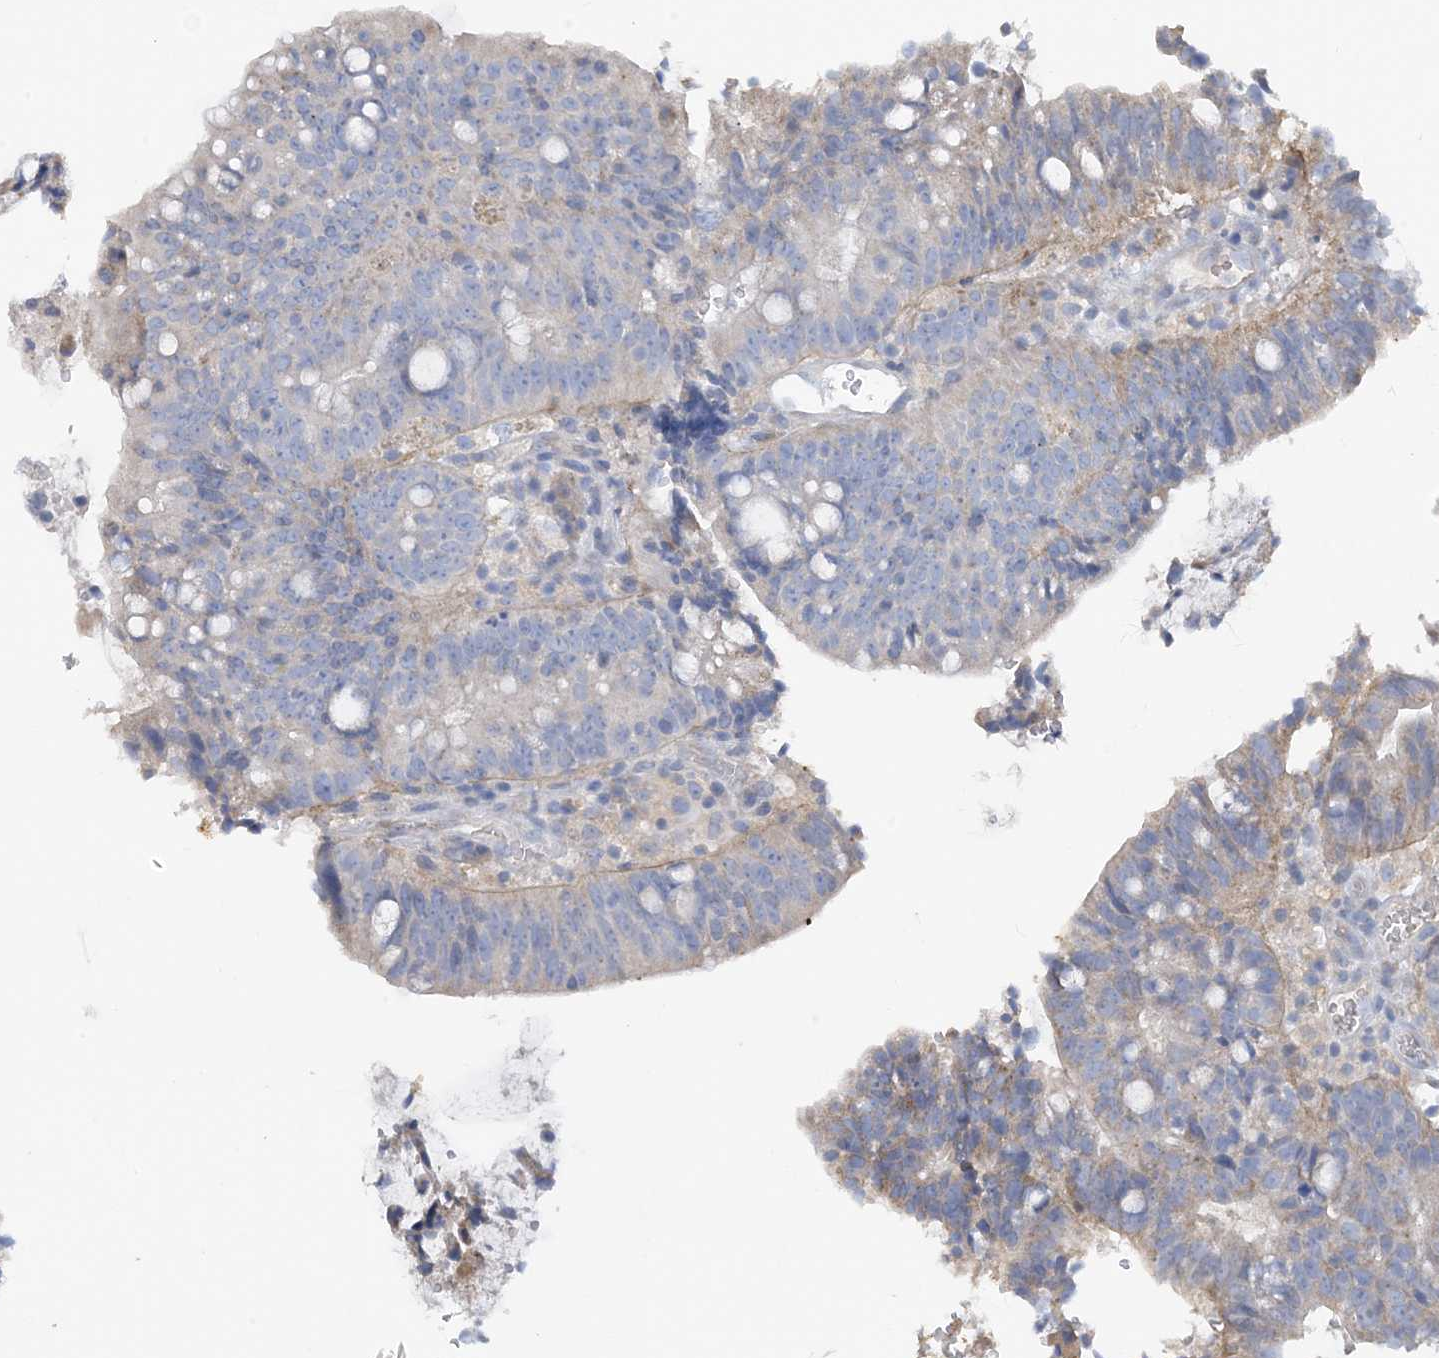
{"staining": {"intensity": "weak", "quantity": "<25%", "location": "cytoplasmic/membranous"}, "tissue": "colorectal cancer", "cell_type": "Tumor cells", "image_type": "cancer", "snomed": [{"axis": "morphology", "description": "Adenocarcinoma, NOS"}, {"axis": "topography", "description": "Colon"}], "caption": "This is an IHC histopathology image of colorectal adenocarcinoma. There is no staining in tumor cells.", "gene": "ZCCHC18", "patient": {"sex": "female", "age": 66}}